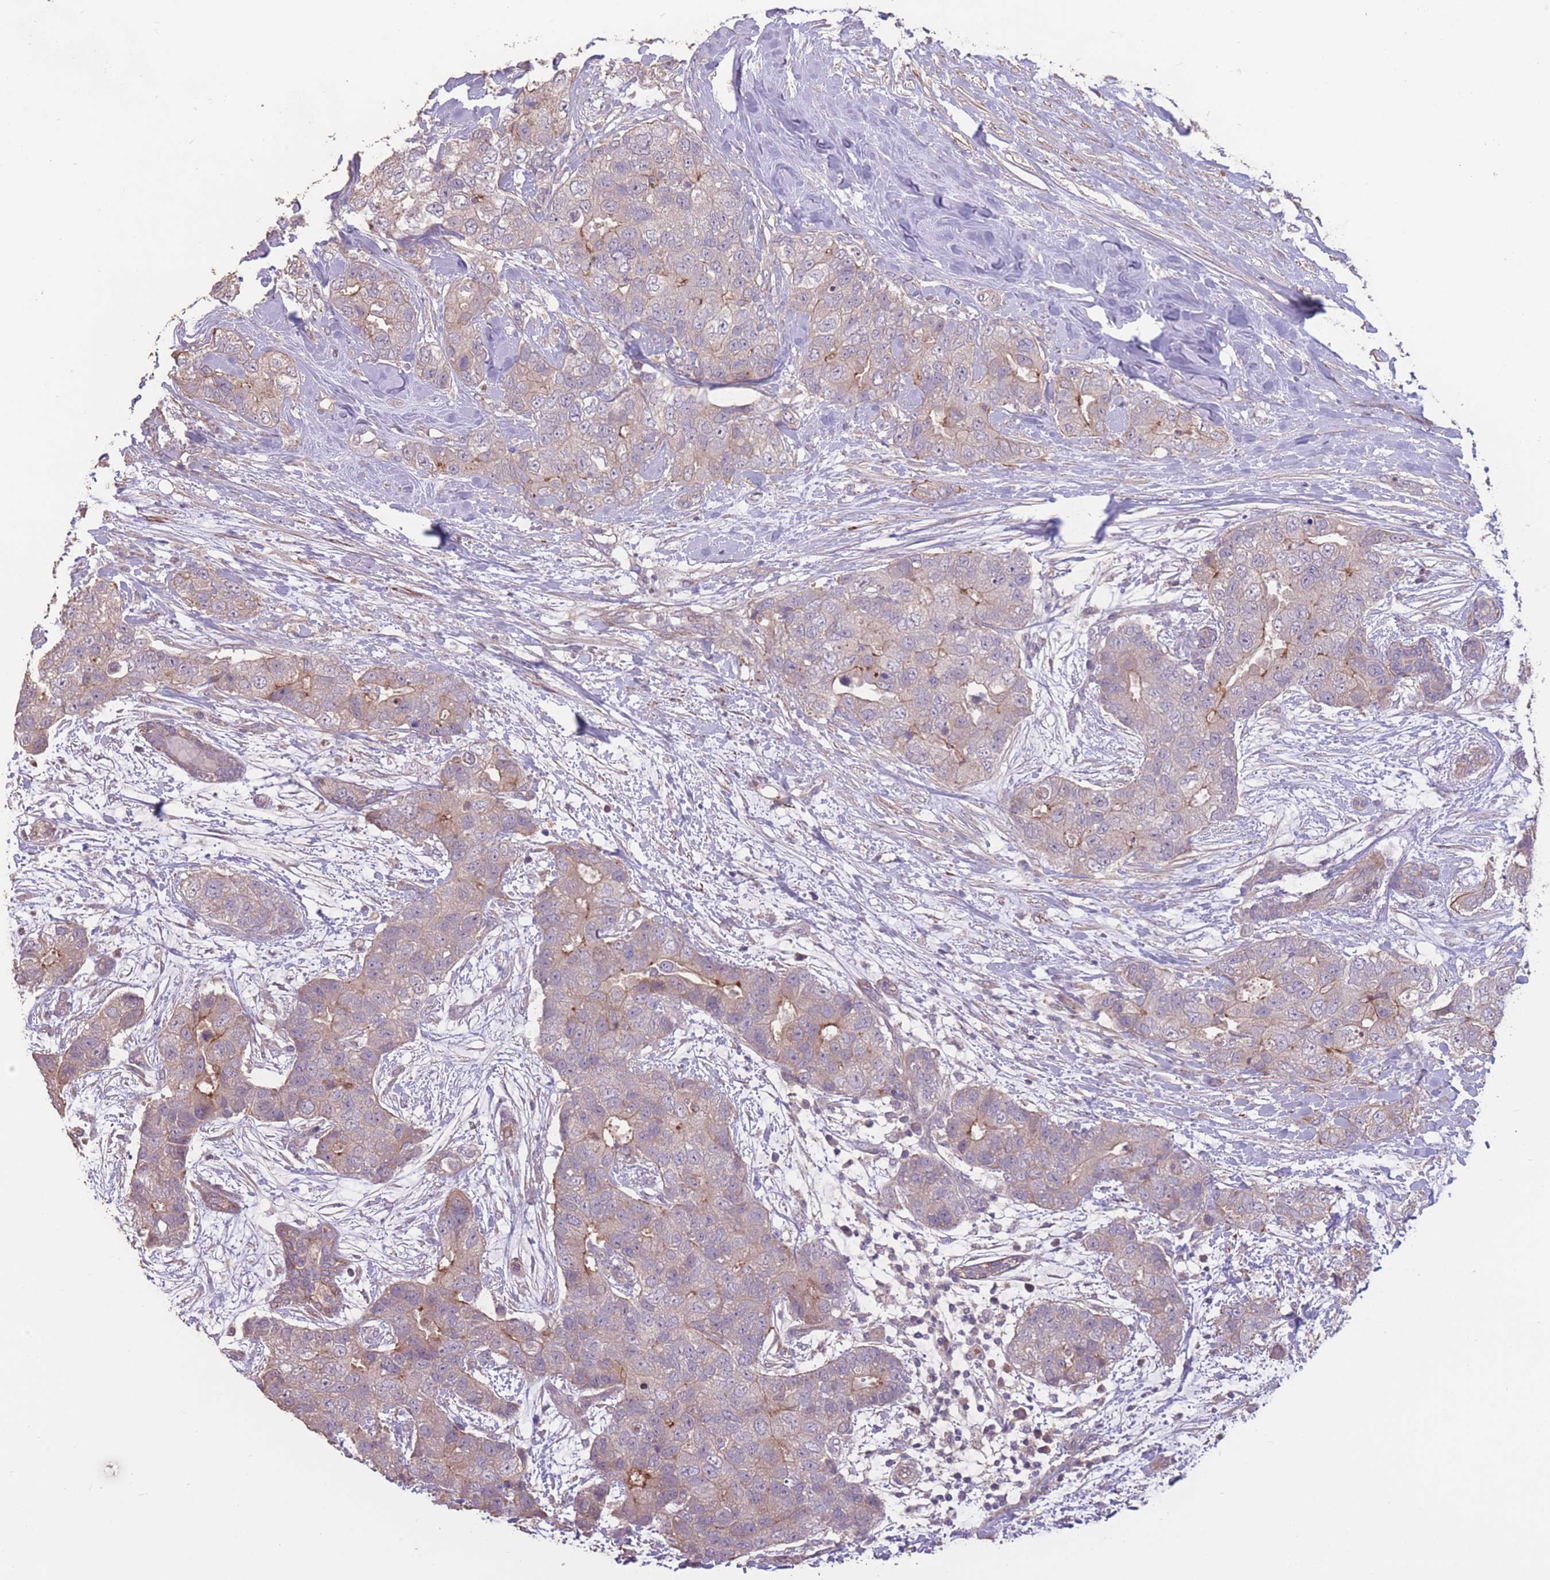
{"staining": {"intensity": "weak", "quantity": "25%-75%", "location": "cytoplasmic/membranous"}, "tissue": "breast cancer", "cell_type": "Tumor cells", "image_type": "cancer", "snomed": [{"axis": "morphology", "description": "Duct carcinoma"}, {"axis": "topography", "description": "Breast"}], "caption": "Protein staining displays weak cytoplasmic/membranous expression in about 25%-75% of tumor cells in breast cancer.", "gene": "RSPH10B", "patient": {"sex": "female", "age": 62}}